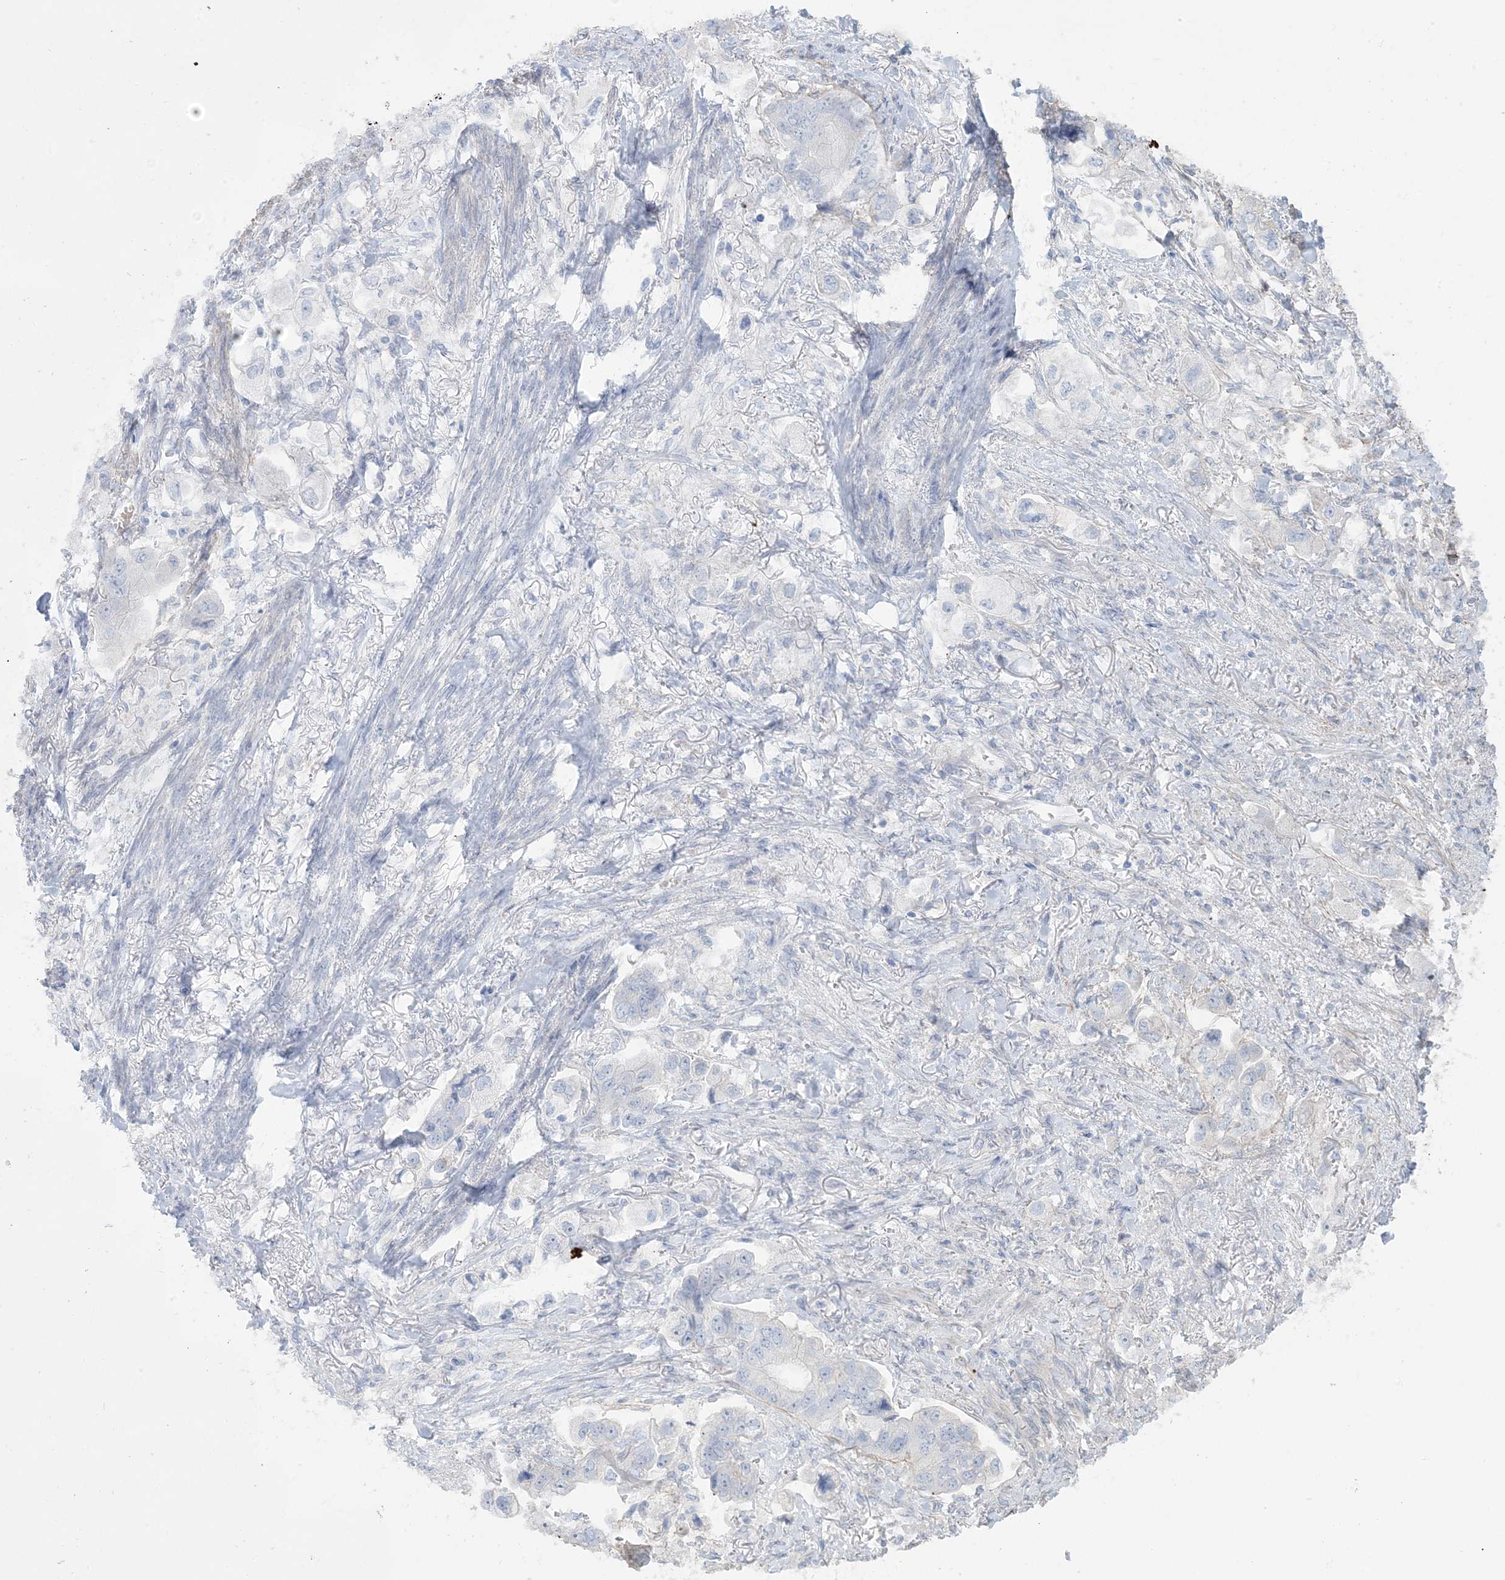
{"staining": {"intensity": "negative", "quantity": "none", "location": "none"}, "tissue": "stomach cancer", "cell_type": "Tumor cells", "image_type": "cancer", "snomed": [{"axis": "morphology", "description": "Adenocarcinoma, NOS"}, {"axis": "topography", "description": "Stomach"}], "caption": "Human stomach cancer (adenocarcinoma) stained for a protein using IHC demonstrates no positivity in tumor cells.", "gene": "AGXT", "patient": {"sex": "male", "age": 62}}